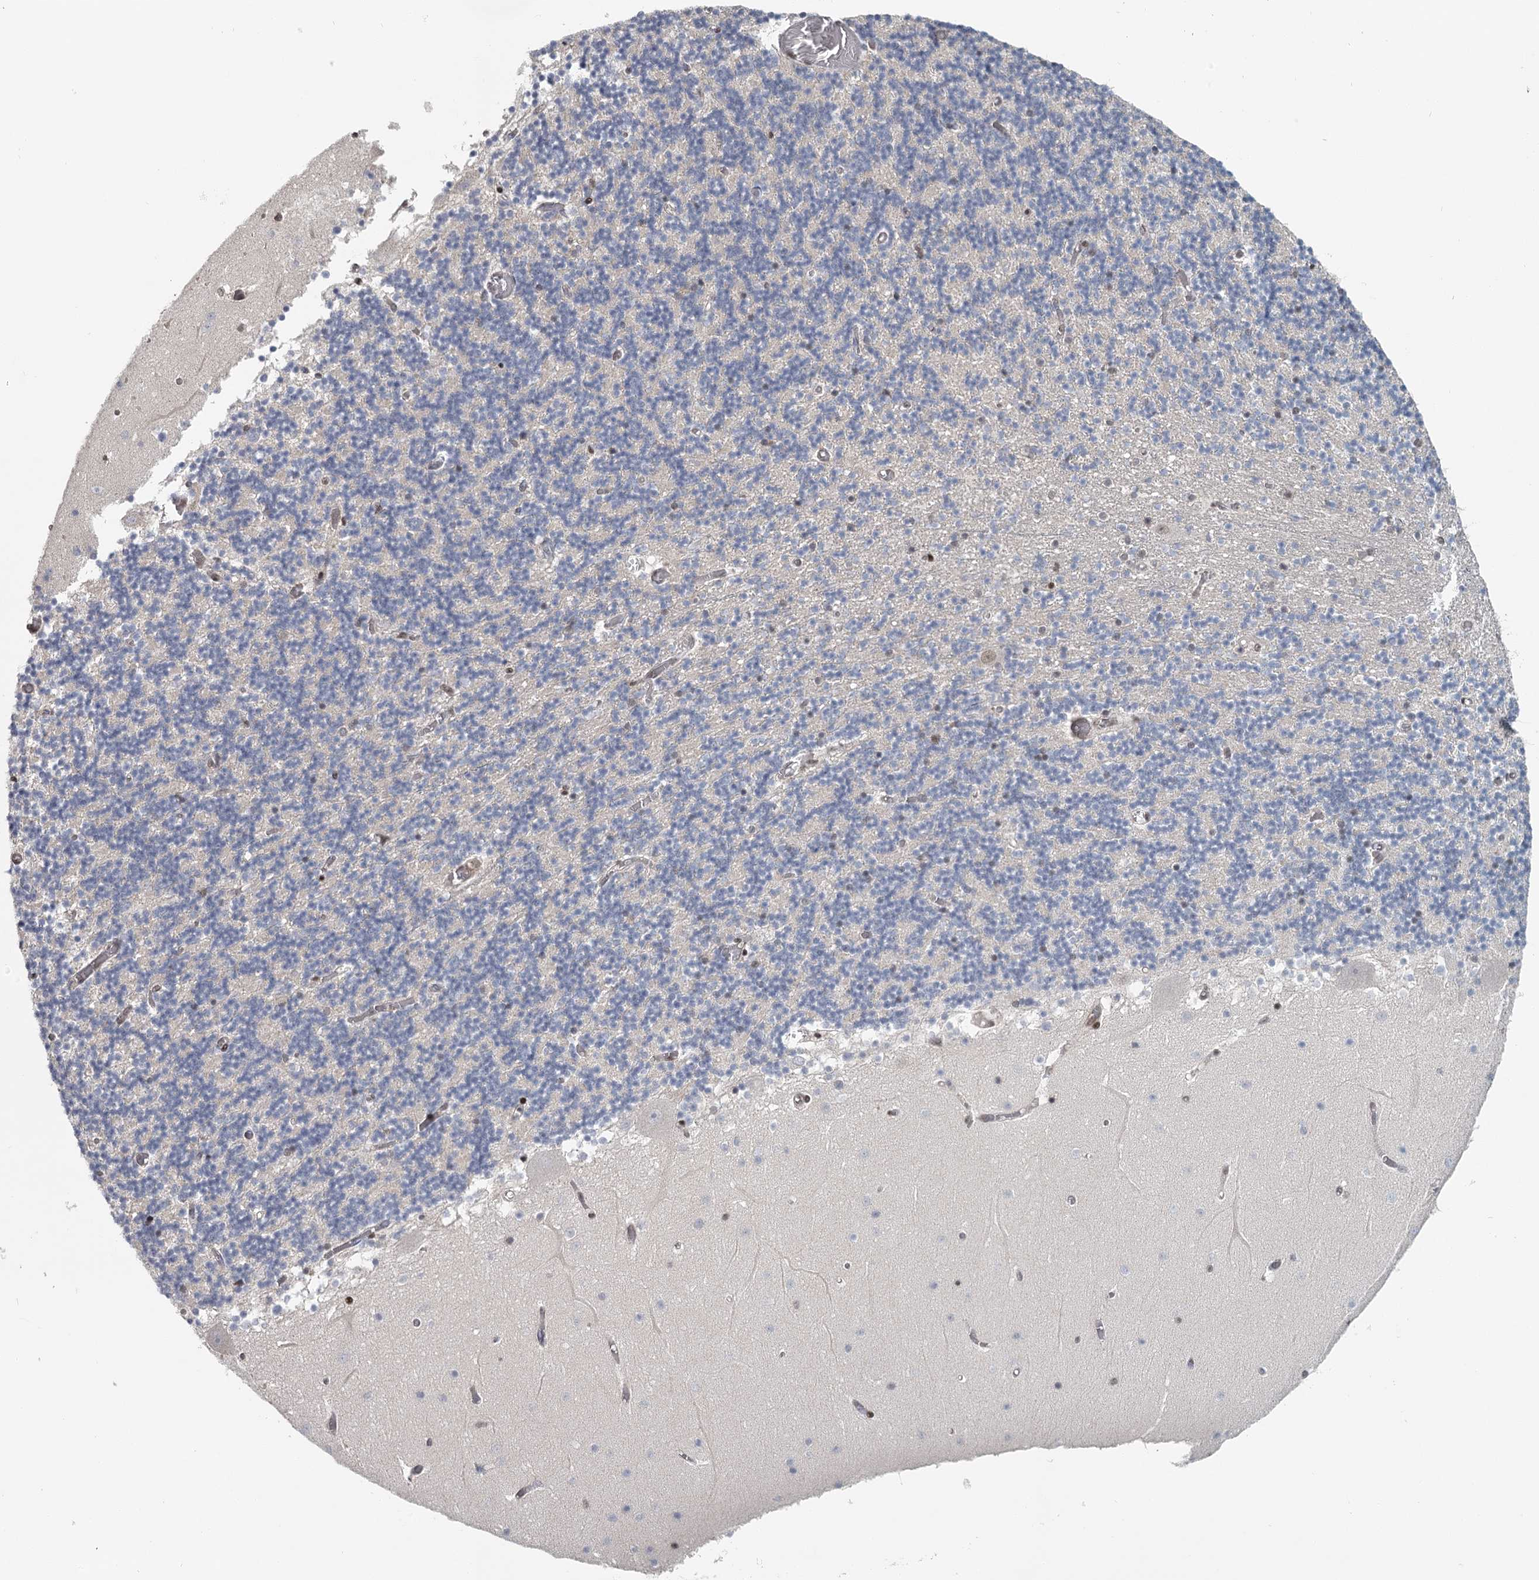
{"staining": {"intensity": "weak", "quantity": "25%-75%", "location": "nuclear"}, "tissue": "cerebellum", "cell_type": "Cells in granular layer", "image_type": "normal", "snomed": [{"axis": "morphology", "description": "Normal tissue, NOS"}, {"axis": "topography", "description": "Cerebellum"}], "caption": "Cells in granular layer exhibit low levels of weak nuclear expression in approximately 25%-75% of cells in unremarkable human cerebellum. (IHC, brightfield microscopy, high magnification).", "gene": "FAM13C", "patient": {"sex": "female", "age": 28}}